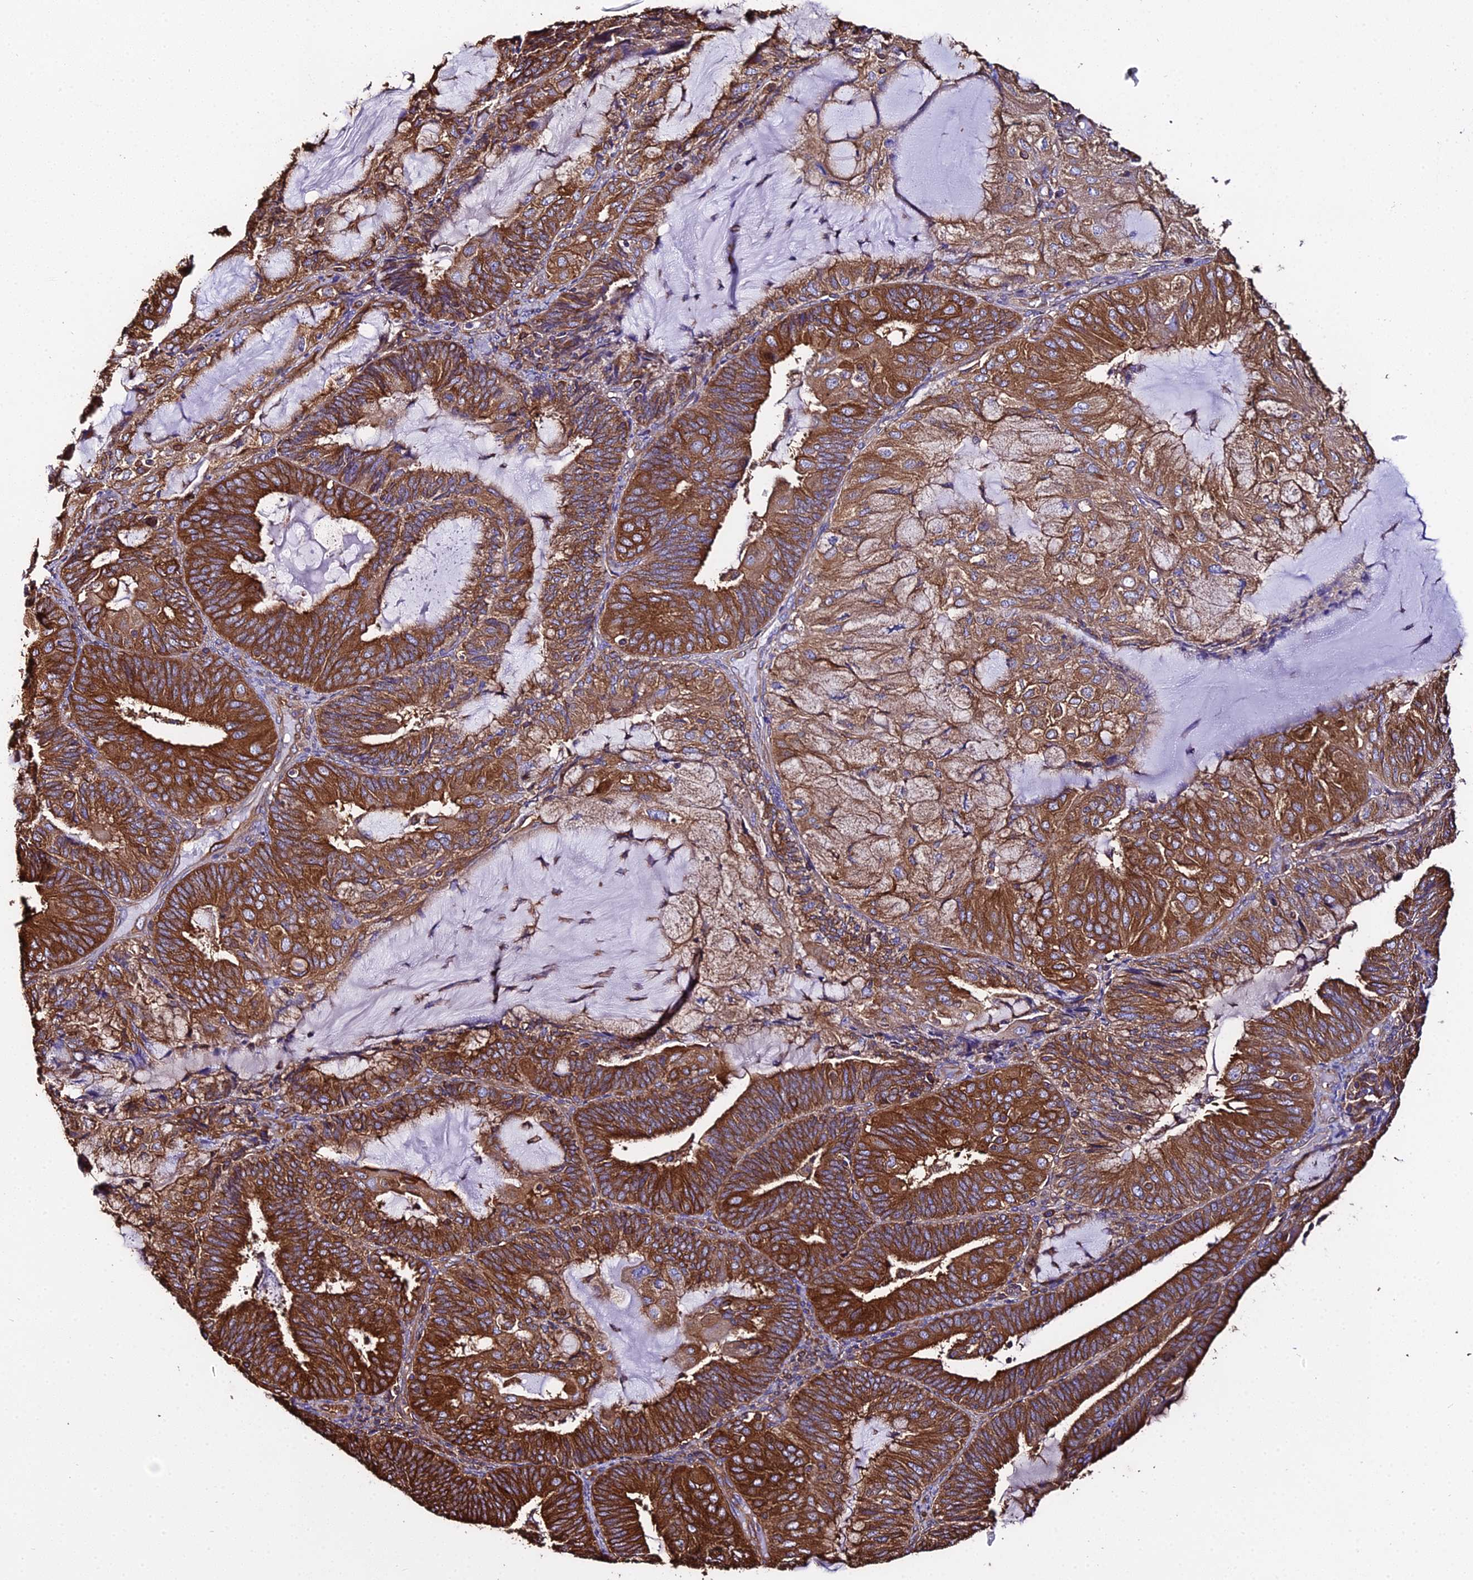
{"staining": {"intensity": "strong", "quantity": ">75%", "location": "cytoplasmic/membranous"}, "tissue": "endometrial cancer", "cell_type": "Tumor cells", "image_type": "cancer", "snomed": [{"axis": "morphology", "description": "Adenocarcinoma, NOS"}, {"axis": "topography", "description": "Endometrium"}], "caption": "Protein expression analysis of endometrial cancer exhibits strong cytoplasmic/membranous expression in approximately >75% of tumor cells. (Stains: DAB (3,3'-diaminobenzidine) in brown, nuclei in blue, Microscopy: brightfield microscopy at high magnification).", "gene": "TUBA3D", "patient": {"sex": "female", "age": 81}}